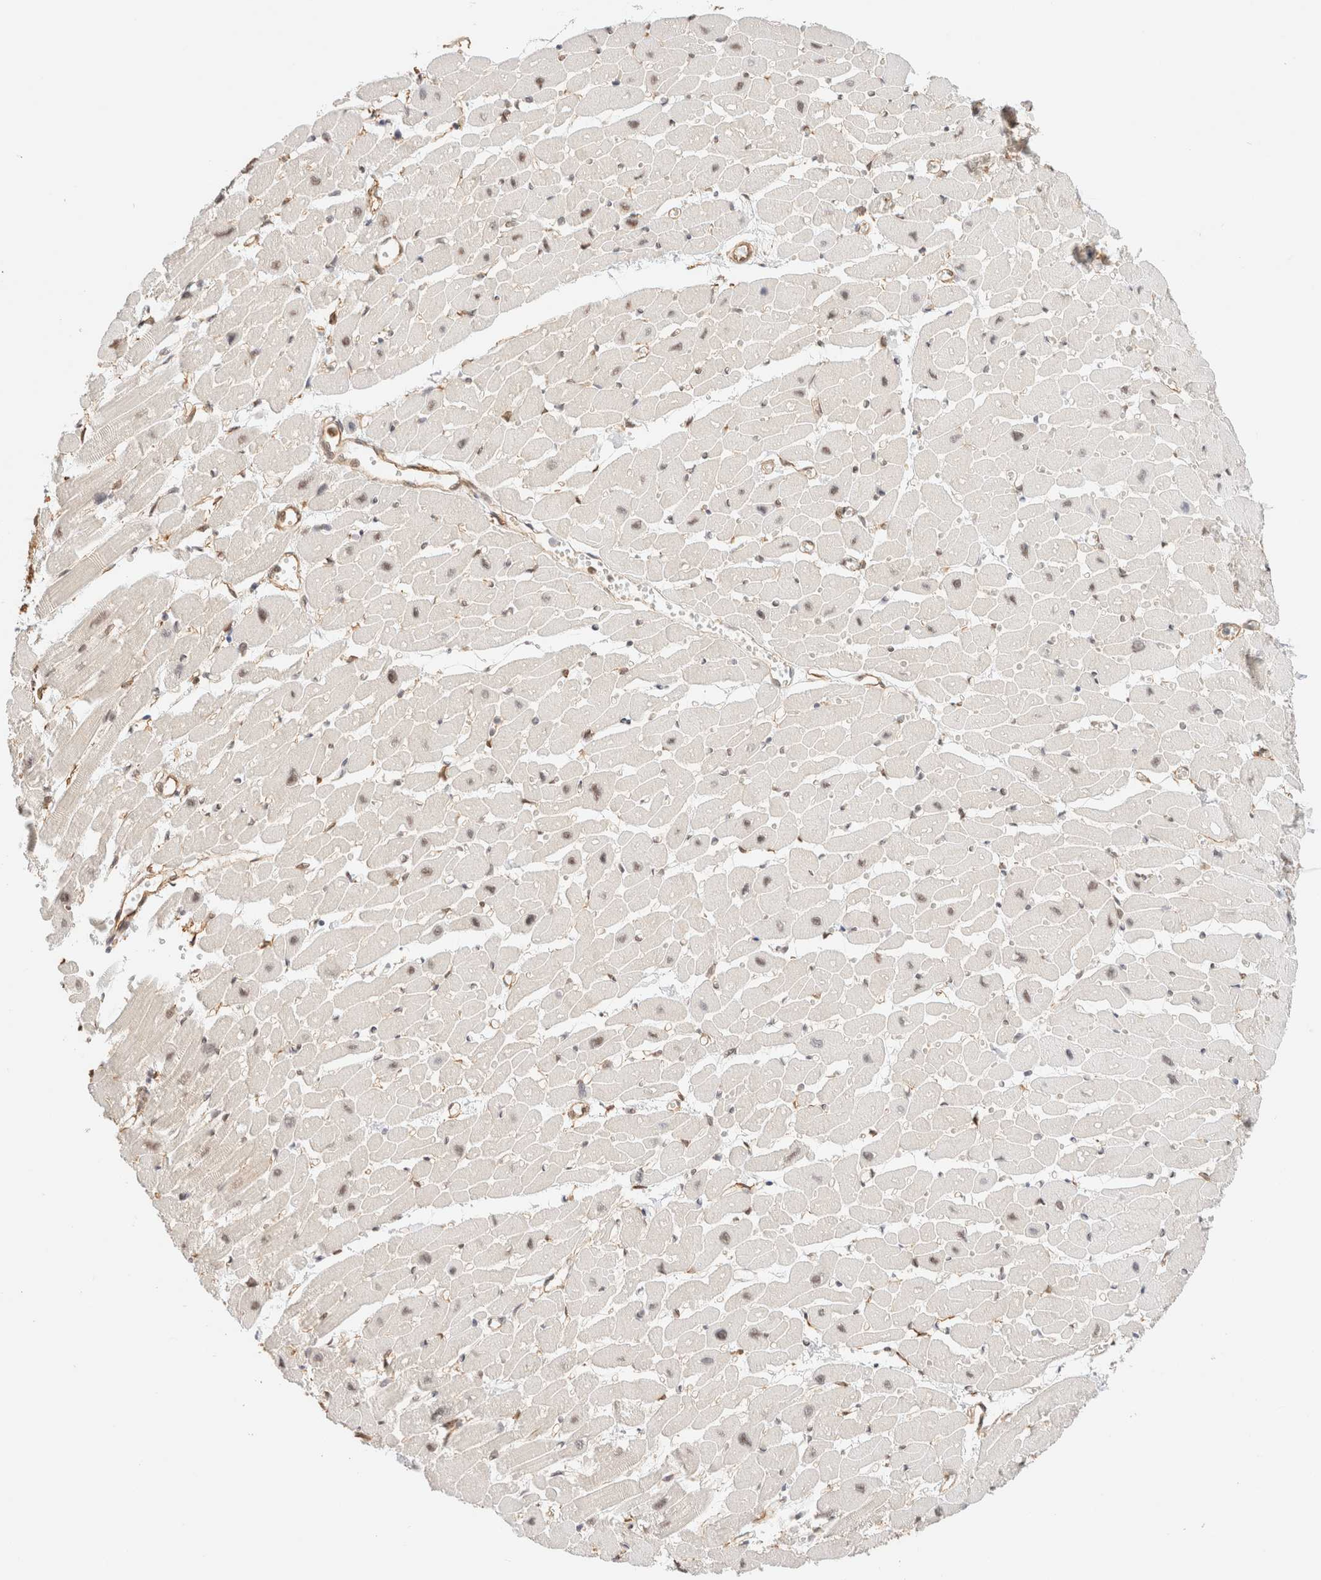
{"staining": {"intensity": "weak", "quantity": ">75%", "location": "cytoplasmic/membranous,nuclear"}, "tissue": "heart muscle", "cell_type": "Cardiomyocytes", "image_type": "normal", "snomed": [{"axis": "morphology", "description": "Normal tissue, NOS"}, {"axis": "topography", "description": "Heart"}], "caption": "Protein staining of benign heart muscle displays weak cytoplasmic/membranous,nuclear staining in about >75% of cardiomyocytes. The staining was performed using DAB (3,3'-diaminobenzidine), with brown indicating positive protein expression. Nuclei are stained blue with hematoxylin.", "gene": "ARID5A", "patient": {"sex": "female", "age": 54}}